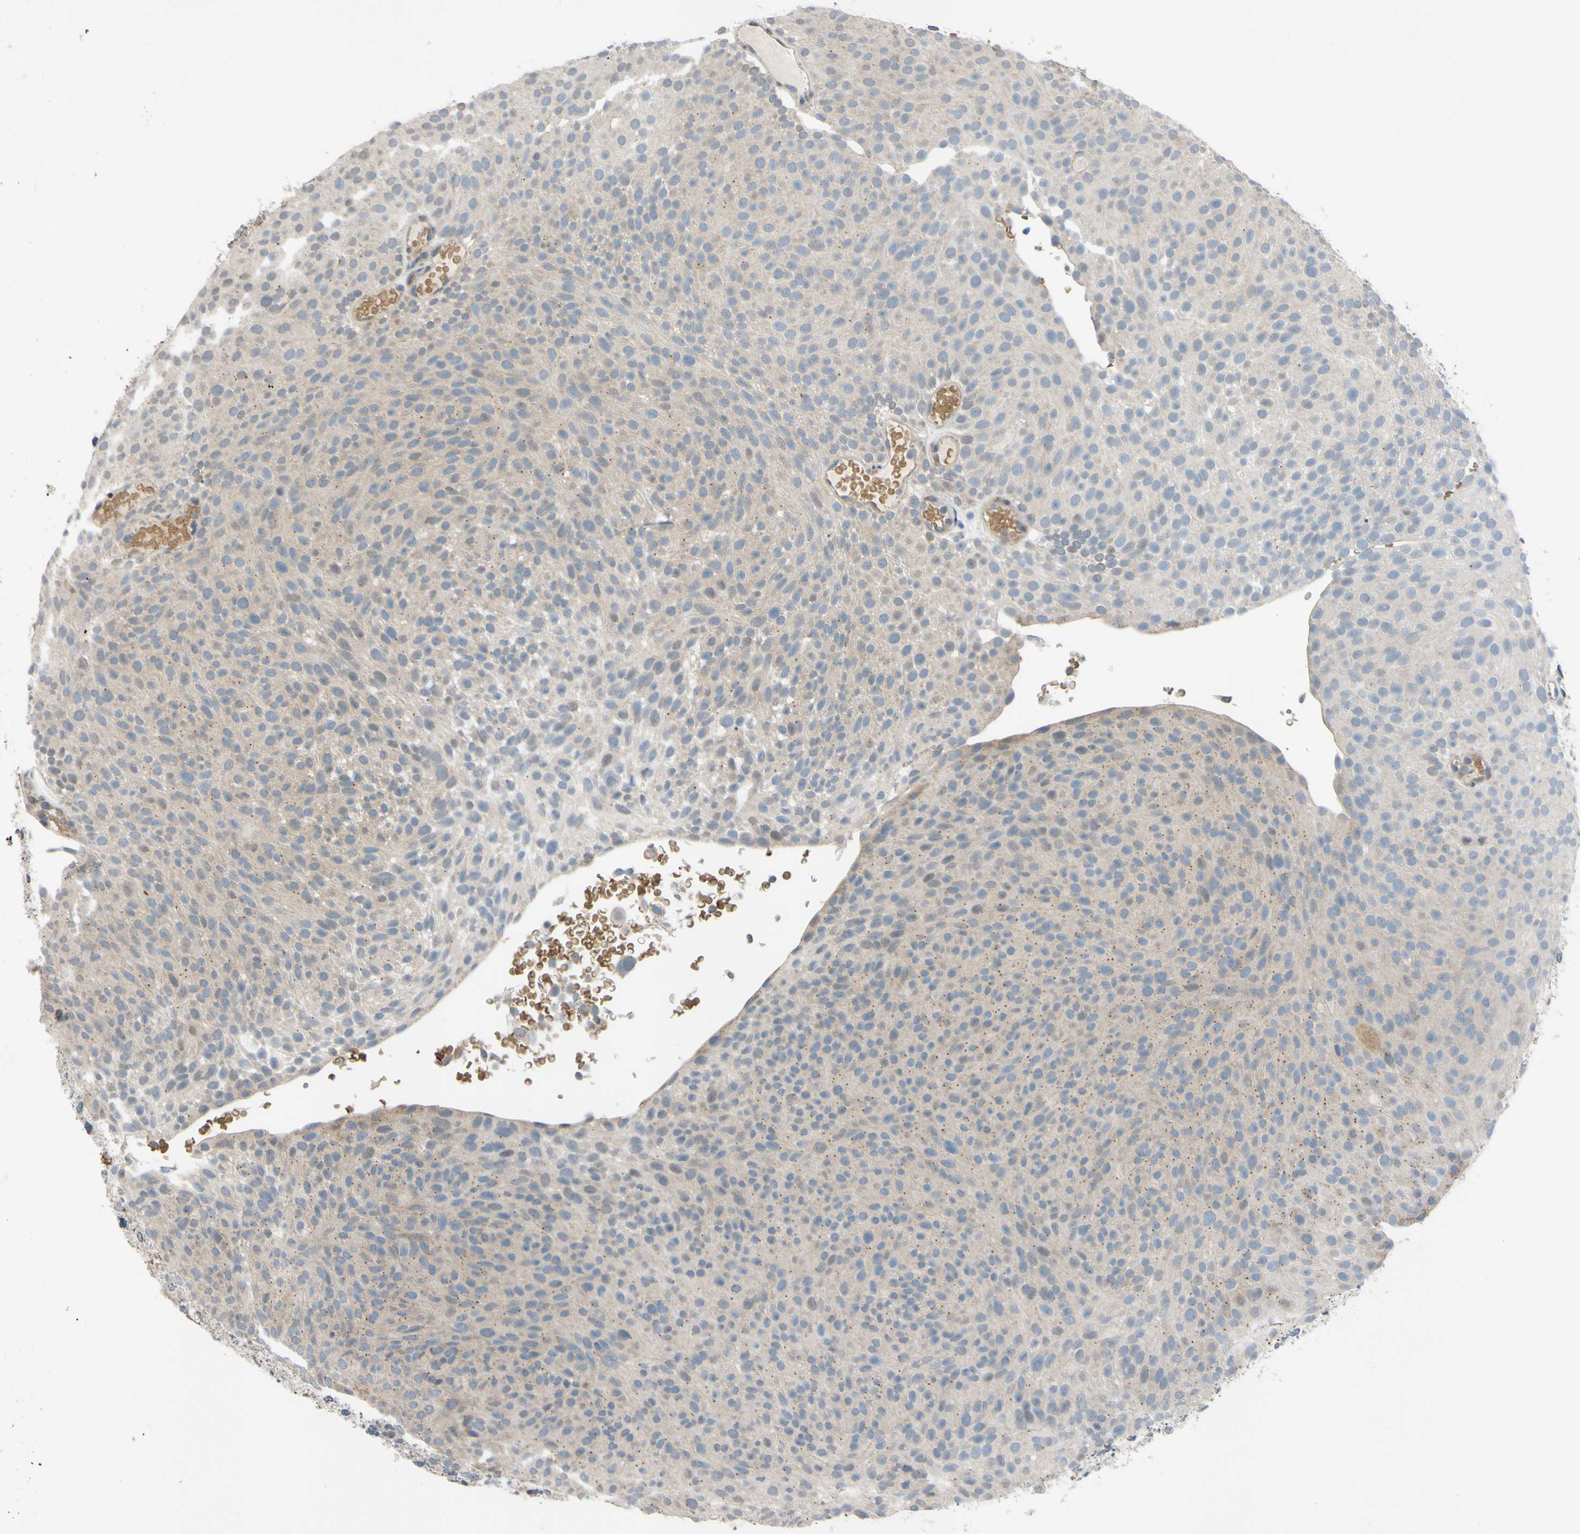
{"staining": {"intensity": "weak", "quantity": ">75%", "location": "cytoplasmic/membranous"}, "tissue": "urothelial cancer", "cell_type": "Tumor cells", "image_type": "cancer", "snomed": [{"axis": "morphology", "description": "Urothelial carcinoma, Low grade"}, {"axis": "topography", "description": "Urinary bladder"}], "caption": "Urothelial cancer tissue displays weak cytoplasmic/membranous expression in about >75% of tumor cells, visualized by immunohistochemistry.", "gene": "ADD2", "patient": {"sex": "male", "age": 78}}